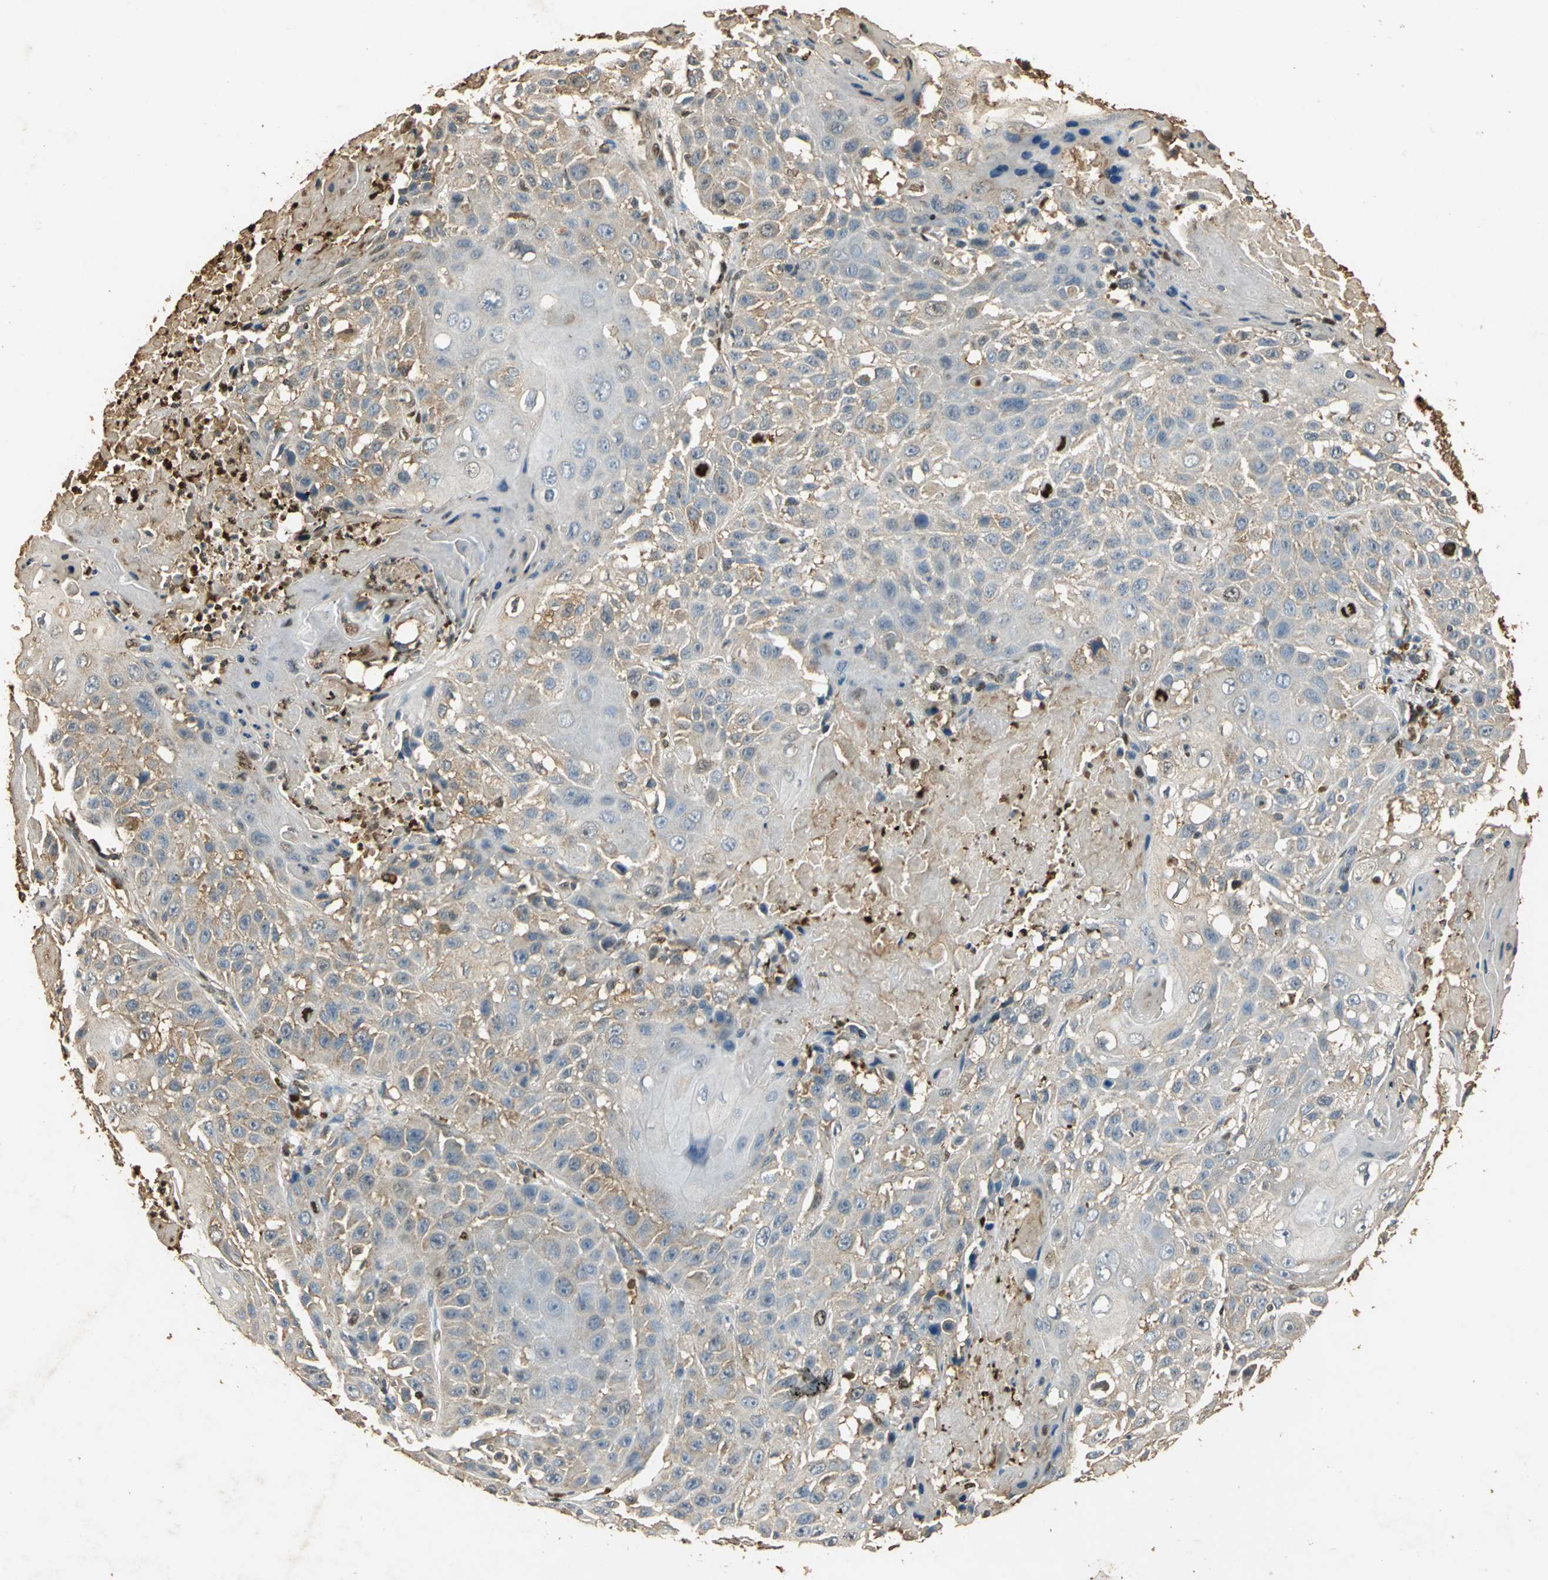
{"staining": {"intensity": "weak", "quantity": ">75%", "location": "cytoplasmic/membranous"}, "tissue": "cervical cancer", "cell_type": "Tumor cells", "image_type": "cancer", "snomed": [{"axis": "morphology", "description": "Squamous cell carcinoma, NOS"}, {"axis": "topography", "description": "Cervix"}], "caption": "A brown stain shows weak cytoplasmic/membranous positivity of a protein in cervical squamous cell carcinoma tumor cells.", "gene": "GAPDH", "patient": {"sex": "female", "age": 39}}